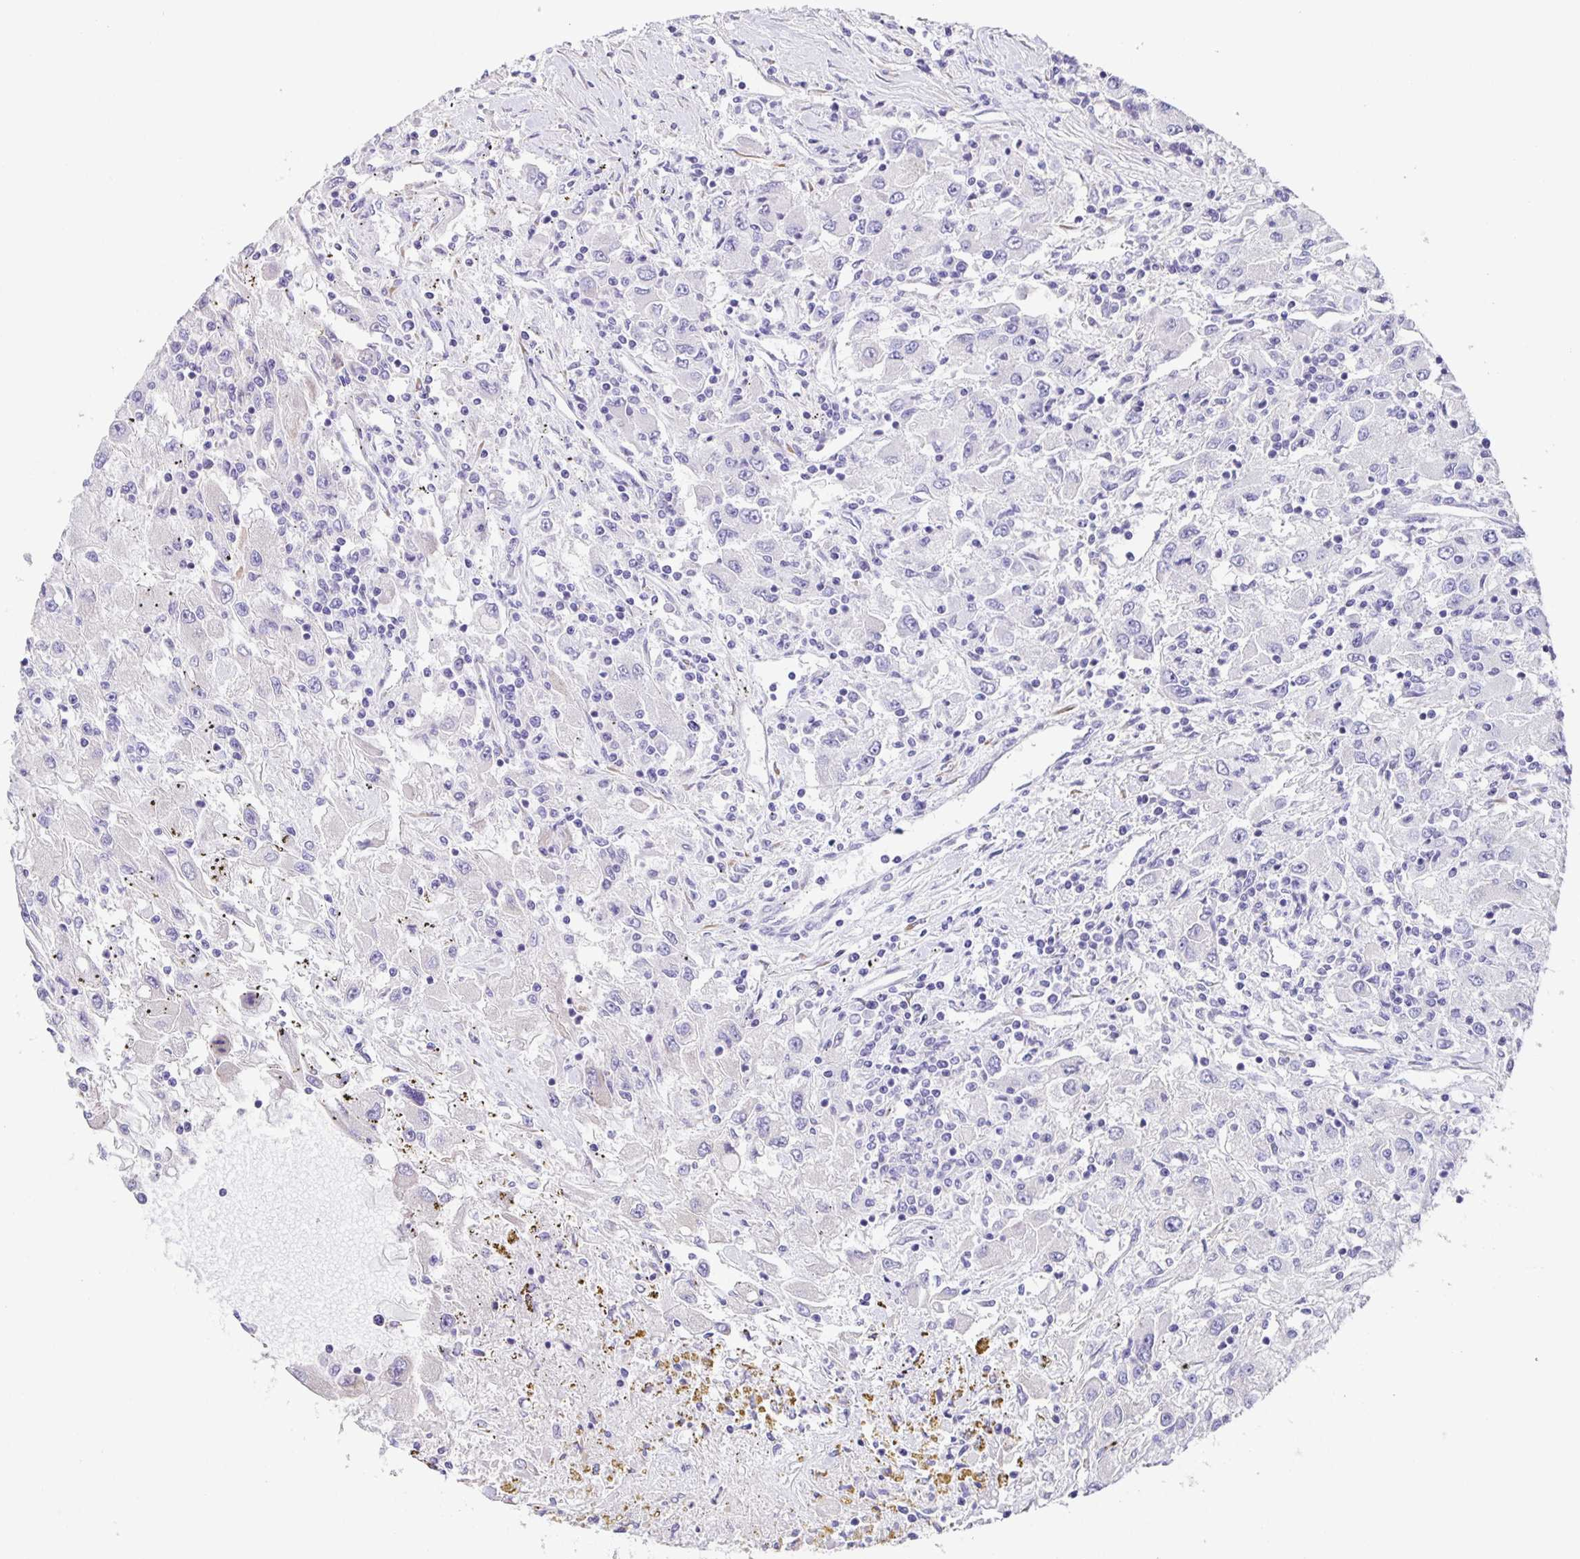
{"staining": {"intensity": "negative", "quantity": "none", "location": "none"}, "tissue": "renal cancer", "cell_type": "Tumor cells", "image_type": "cancer", "snomed": [{"axis": "morphology", "description": "Adenocarcinoma, NOS"}, {"axis": "topography", "description": "Kidney"}], "caption": "Immunohistochemistry micrograph of human renal cancer stained for a protein (brown), which shows no expression in tumor cells. (IHC, brightfield microscopy, high magnification).", "gene": "PRR36", "patient": {"sex": "female", "age": 67}}